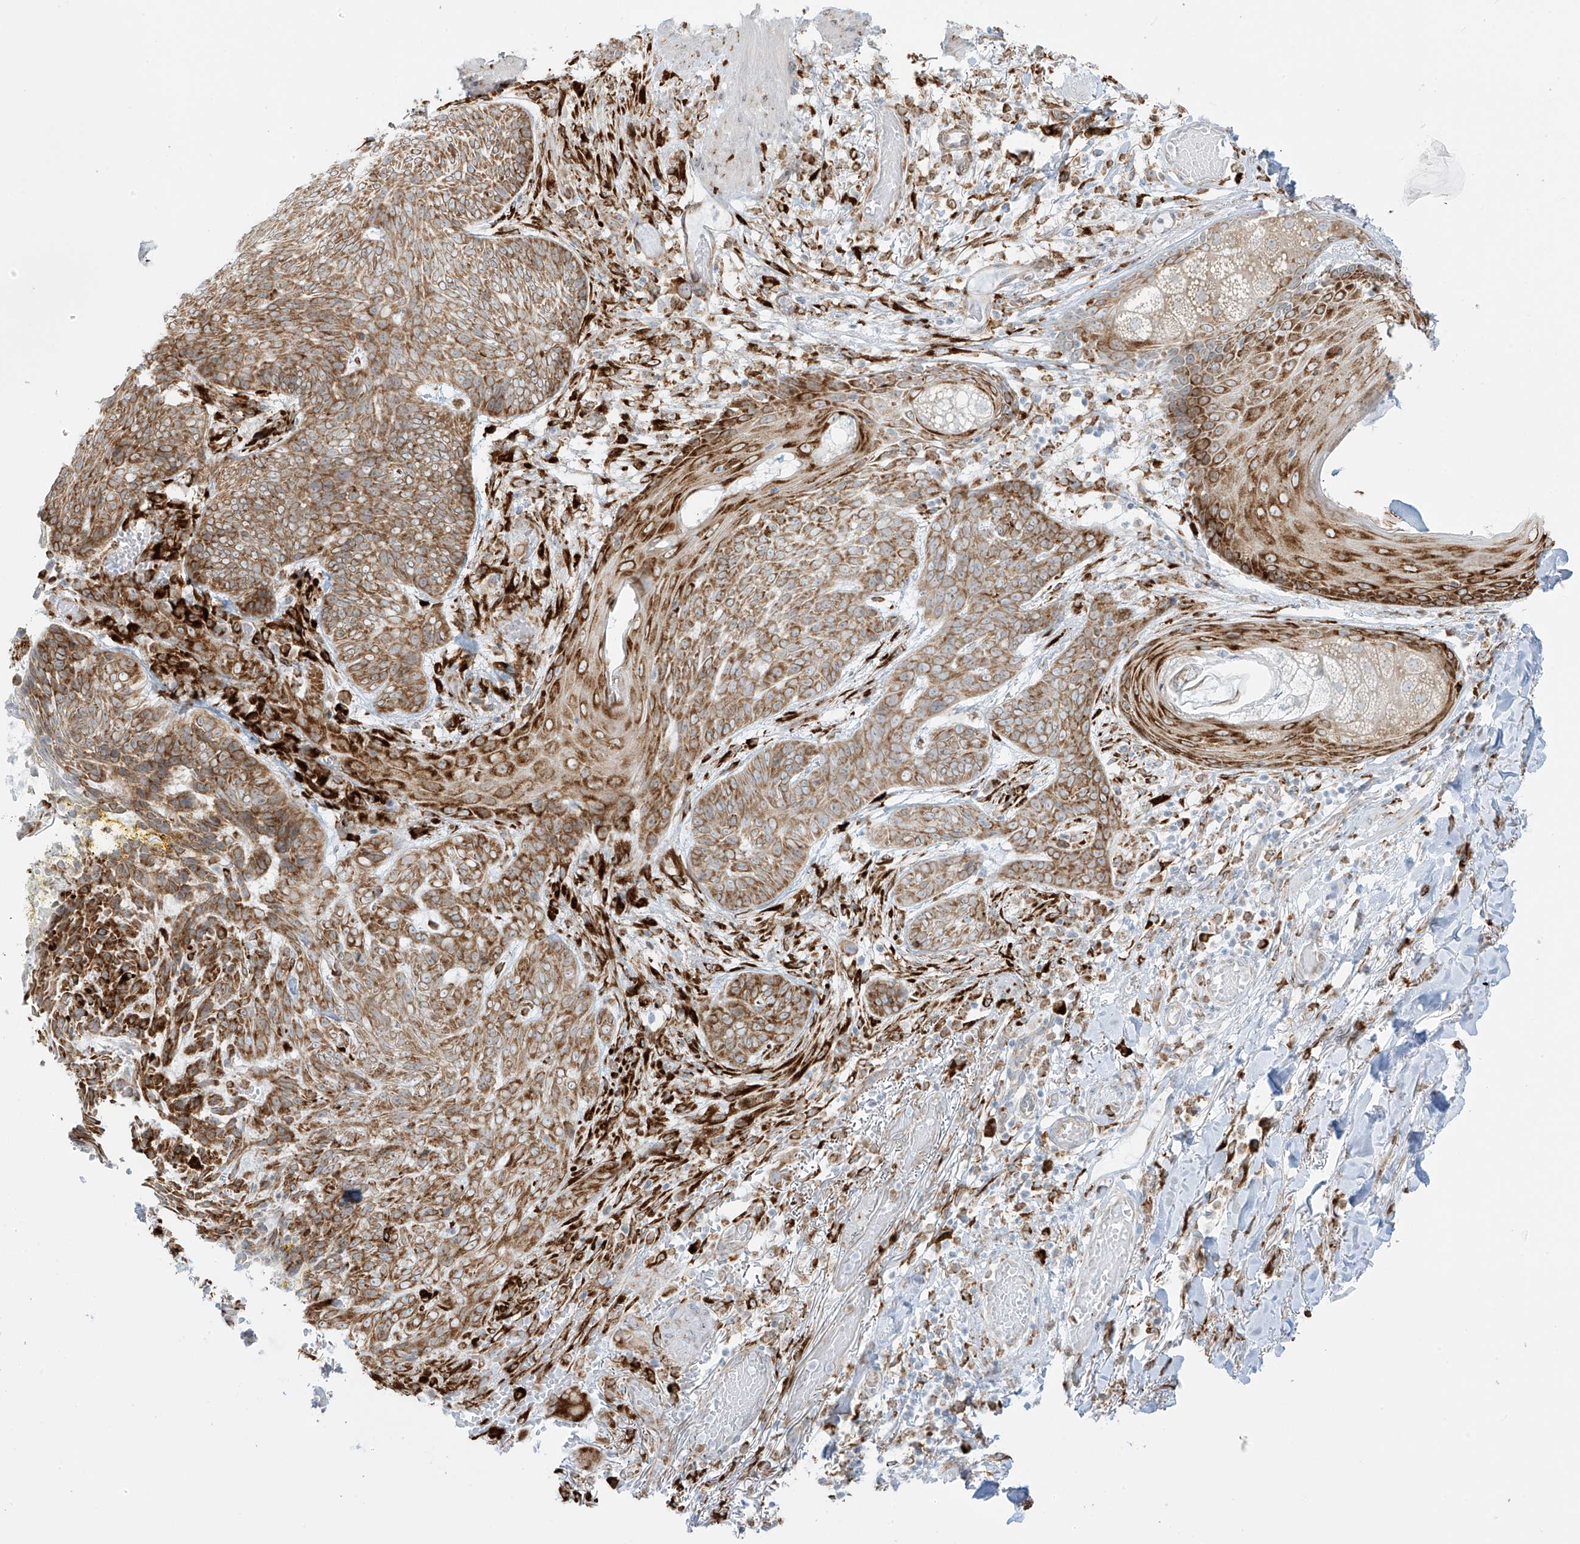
{"staining": {"intensity": "moderate", "quantity": ">75%", "location": "cytoplasmic/membranous"}, "tissue": "skin cancer", "cell_type": "Tumor cells", "image_type": "cancer", "snomed": [{"axis": "morphology", "description": "Normal tissue, NOS"}, {"axis": "morphology", "description": "Basal cell carcinoma"}, {"axis": "topography", "description": "Skin"}], "caption": "A histopathology image showing moderate cytoplasmic/membranous staining in about >75% of tumor cells in skin cancer (basal cell carcinoma), as visualized by brown immunohistochemical staining.", "gene": "LRRC59", "patient": {"sex": "male", "age": 64}}